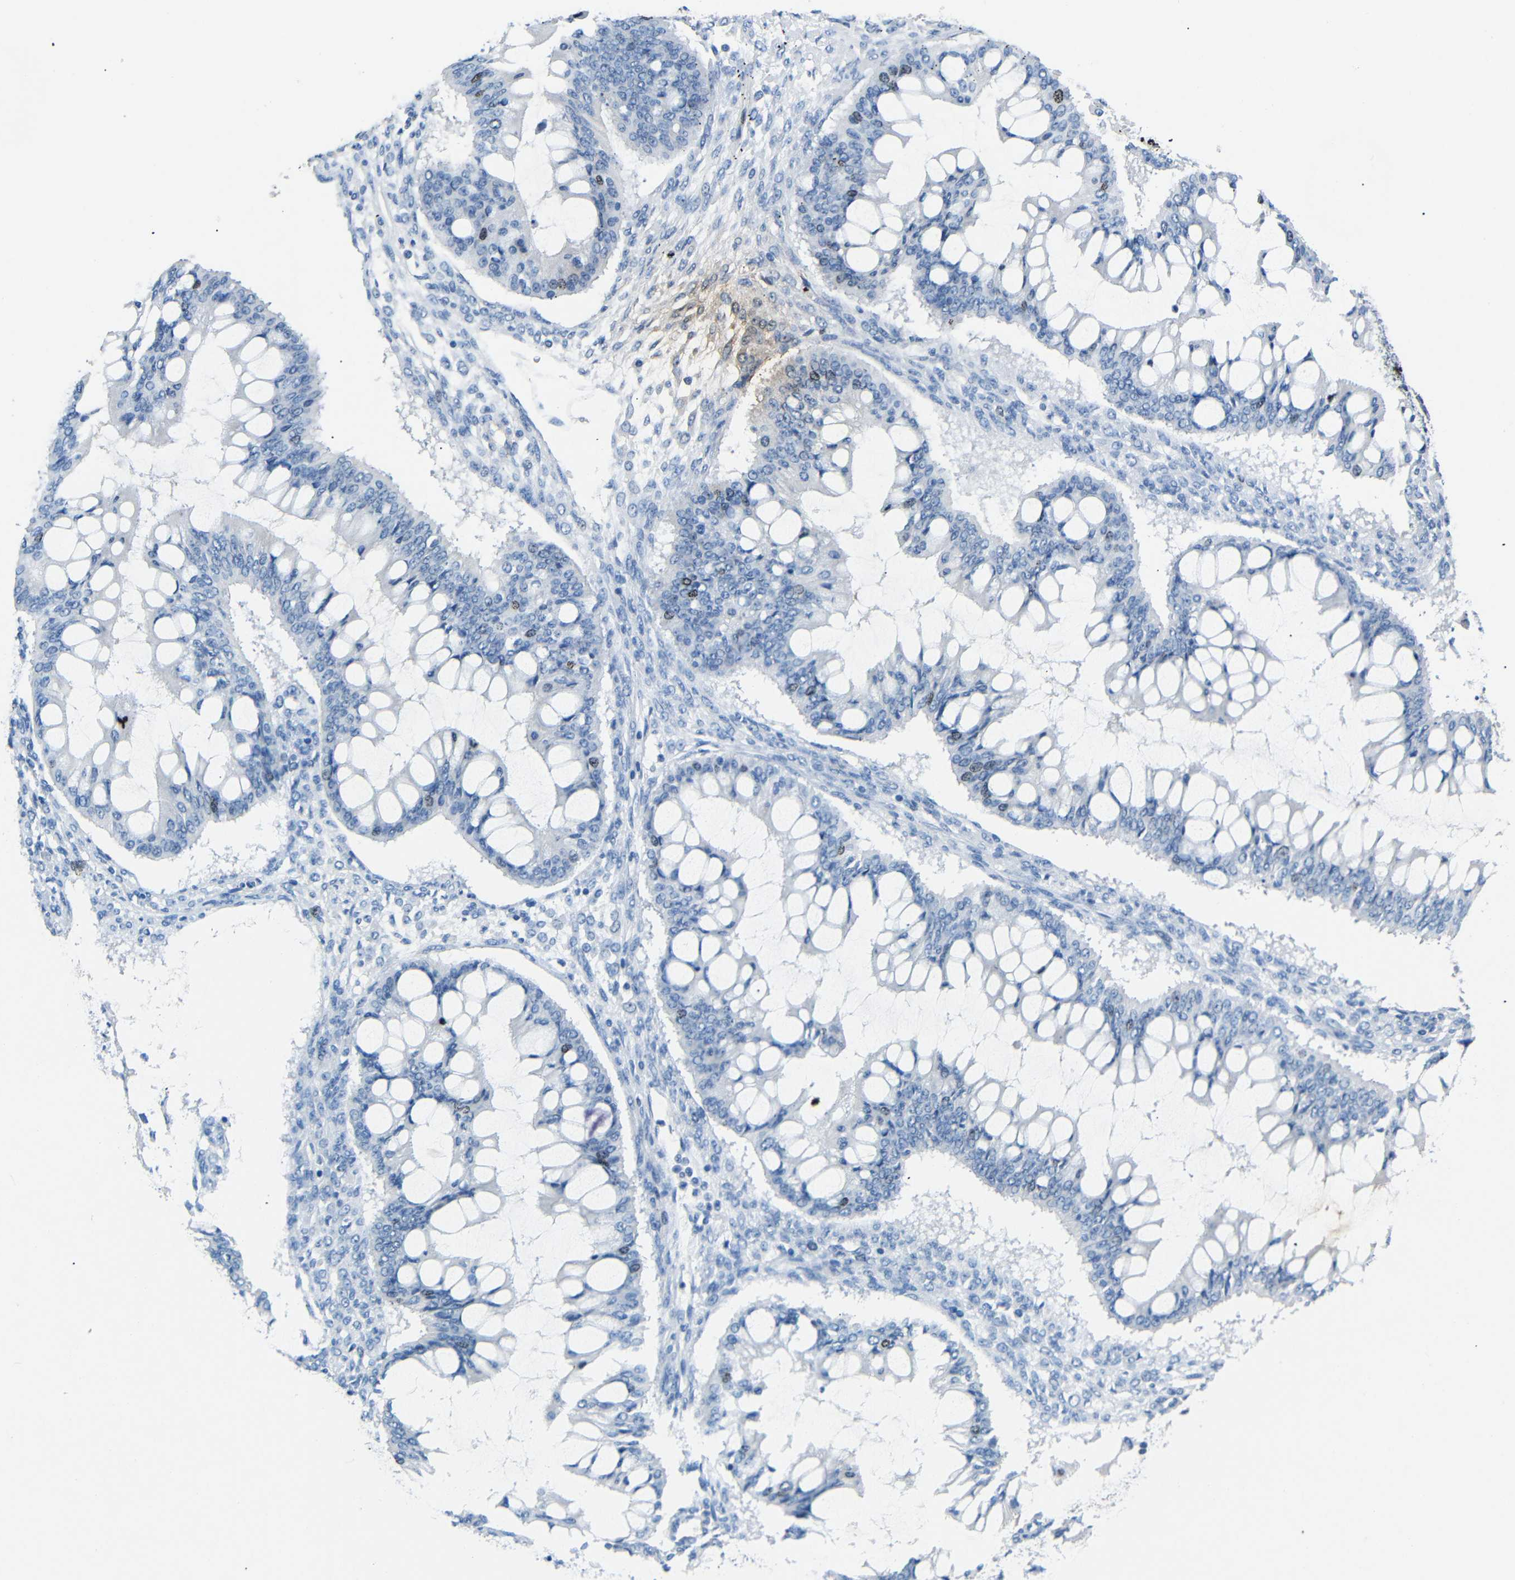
{"staining": {"intensity": "moderate", "quantity": "<25%", "location": "nuclear"}, "tissue": "ovarian cancer", "cell_type": "Tumor cells", "image_type": "cancer", "snomed": [{"axis": "morphology", "description": "Cystadenocarcinoma, mucinous, NOS"}, {"axis": "topography", "description": "Ovary"}], "caption": "A low amount of moderate nuclear expression is seen in approximately <25% of tumor cells in ovarian cancer tissue.", "gene": "INCENP", "patient": {"sex": "female", "age": 73}}